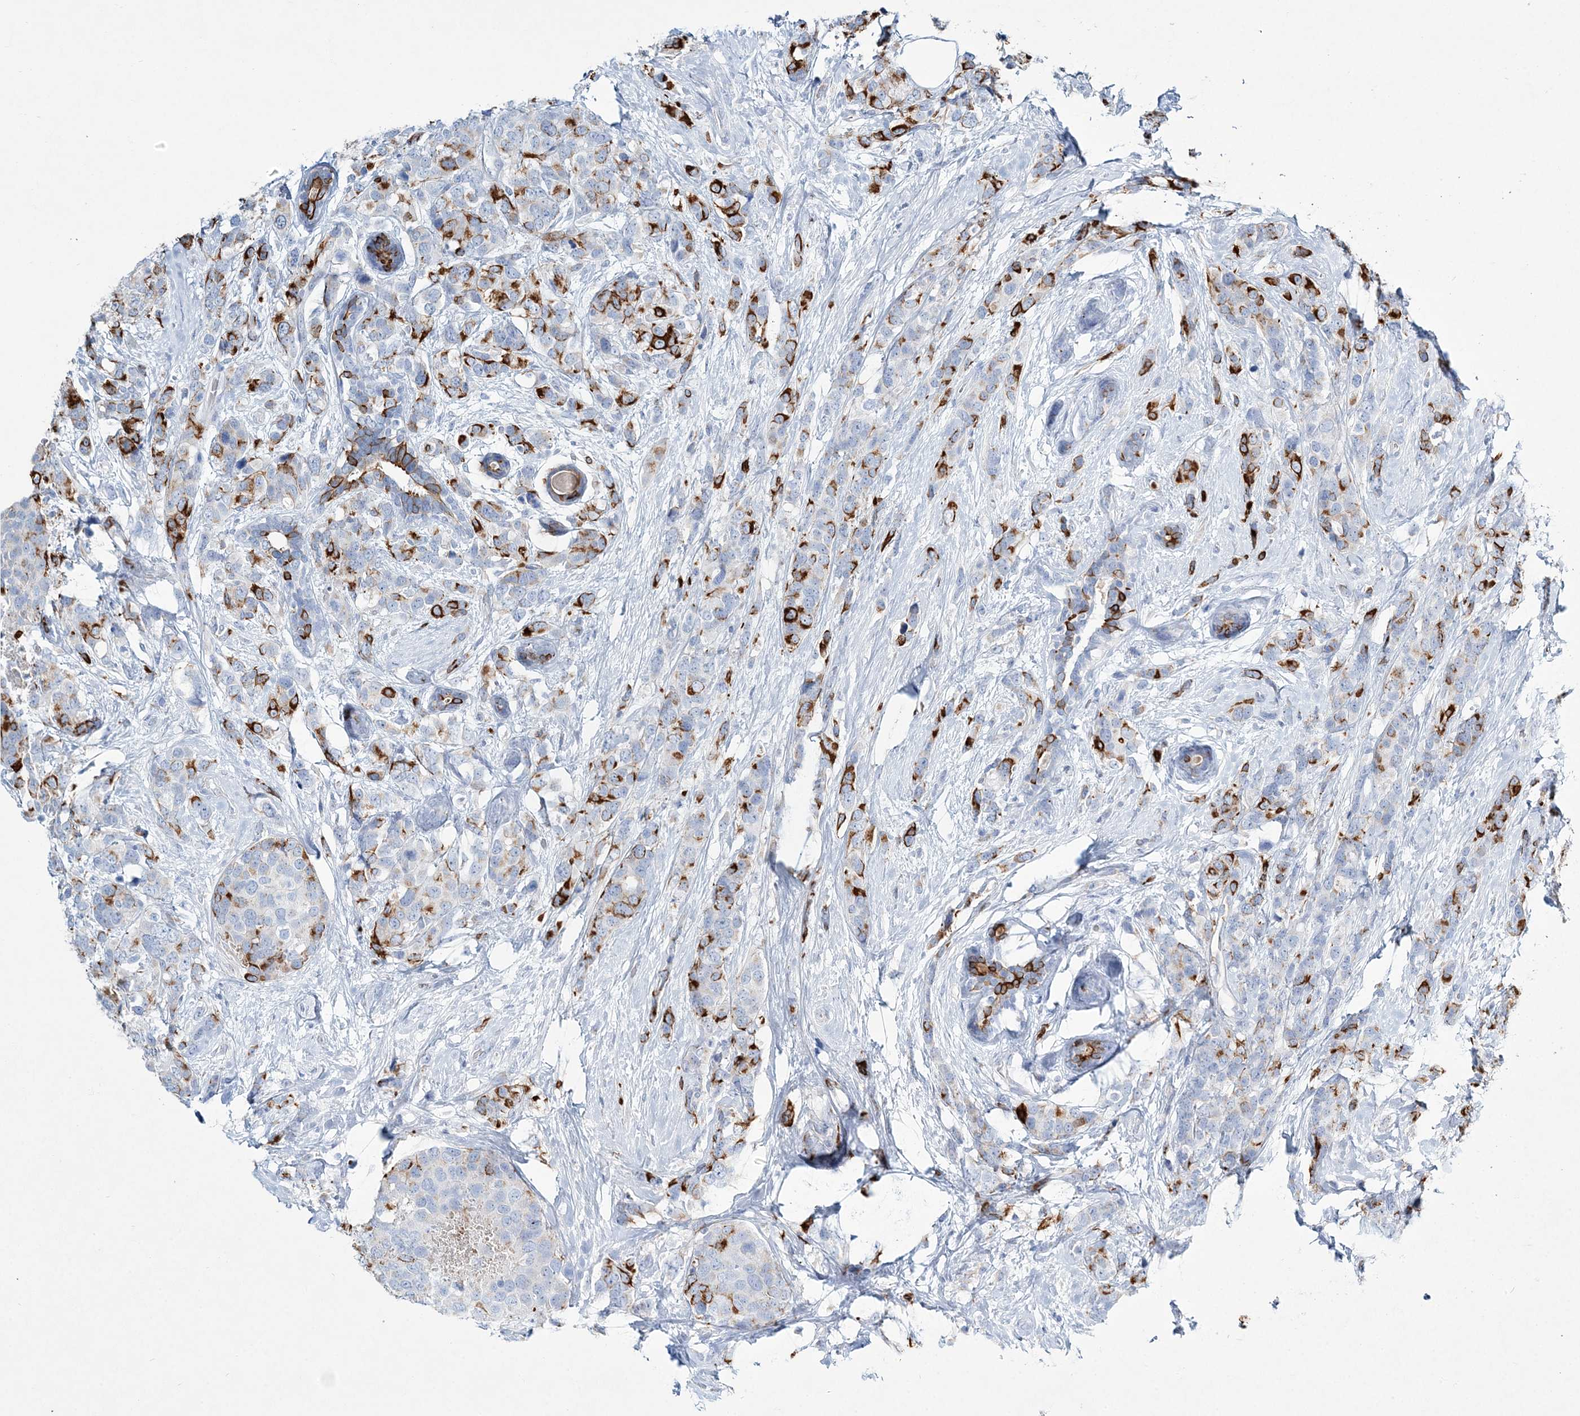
{"staining": {"intensity": "strong", "quantity": "25%-75%", "location": "cytoplasmic/membranous"}, "tissue": "breast cancer", "cell_type": "Tumor cells", "image_type": "cancer", "snomed": [{"axis": "morphology", "description": "Lobular carcinoma"}, {"axis": "topography", "description": "Breast"}], "caption": "Immunohistochemical staining of breast cancer shows strong cytoplasmic/membranous protein positivity in approximately 25%-75% of tumor cells. The protein is stained brown, and the nuclei are stained in blue (DAB (3,3'-diaminobenzidine) IHC with brightfield microscopy, high magnification).", "gene": "ADGRL1", "patient": {"sex": "female", "age": 59}}